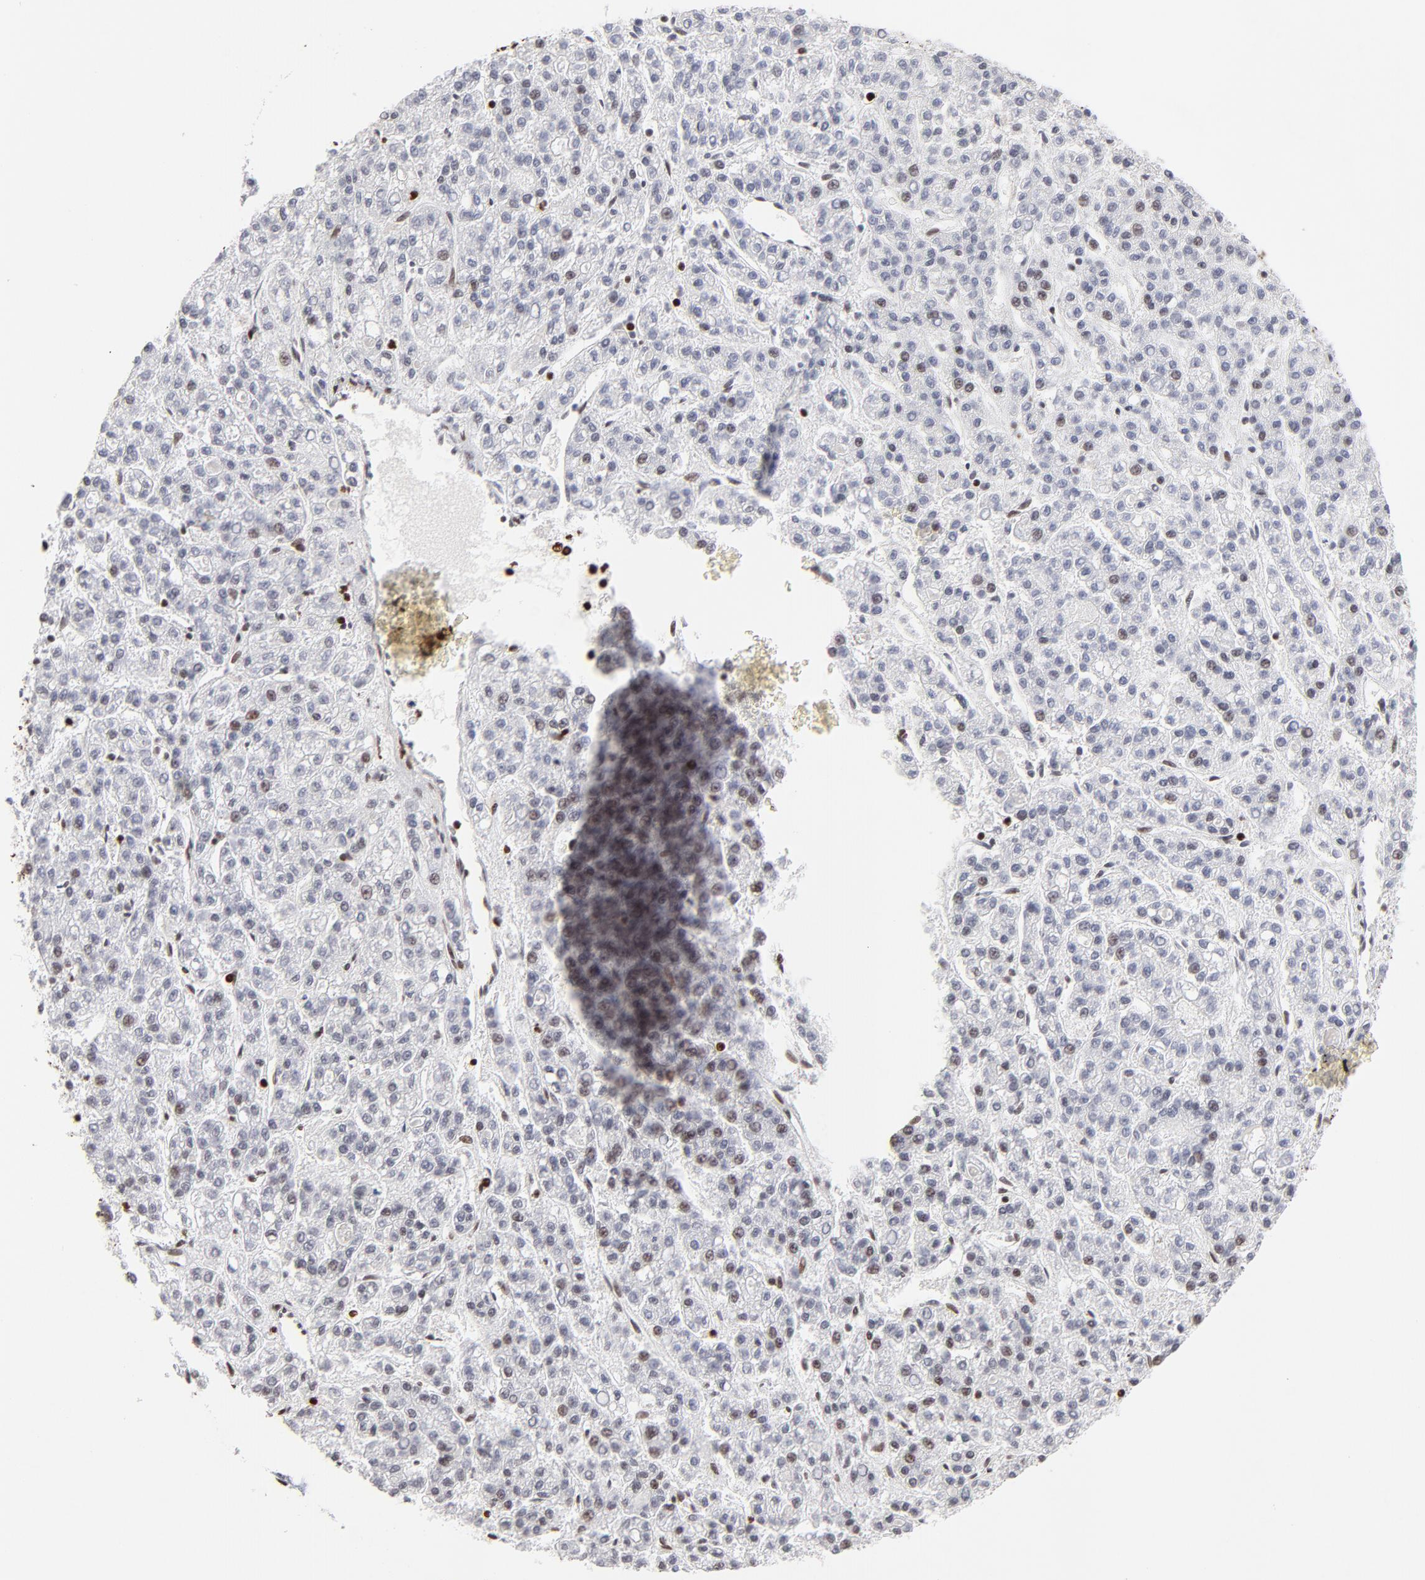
{"staining": {"intensity": "weak", "quantity": "<25%", "location": "nuclear"}, "tissue": "liver cancer", "cell_type": "Tumor cells", "image_type": "cancer", "snomed": [{"axis": "morphology", "description": "Carcinoma, Hepatocellular, NOS"}, {"axis": "topography", "description": "Liver"}], "caption": "Immunohistochemistry histopathology image of neoplastic tissue: liver cancer (hepatocellular carcinoma) stained with DAB displays no significant protein staining in tumor cells.", "gene": "FBH1", "patient": {"sex": "male", "age": 70}}